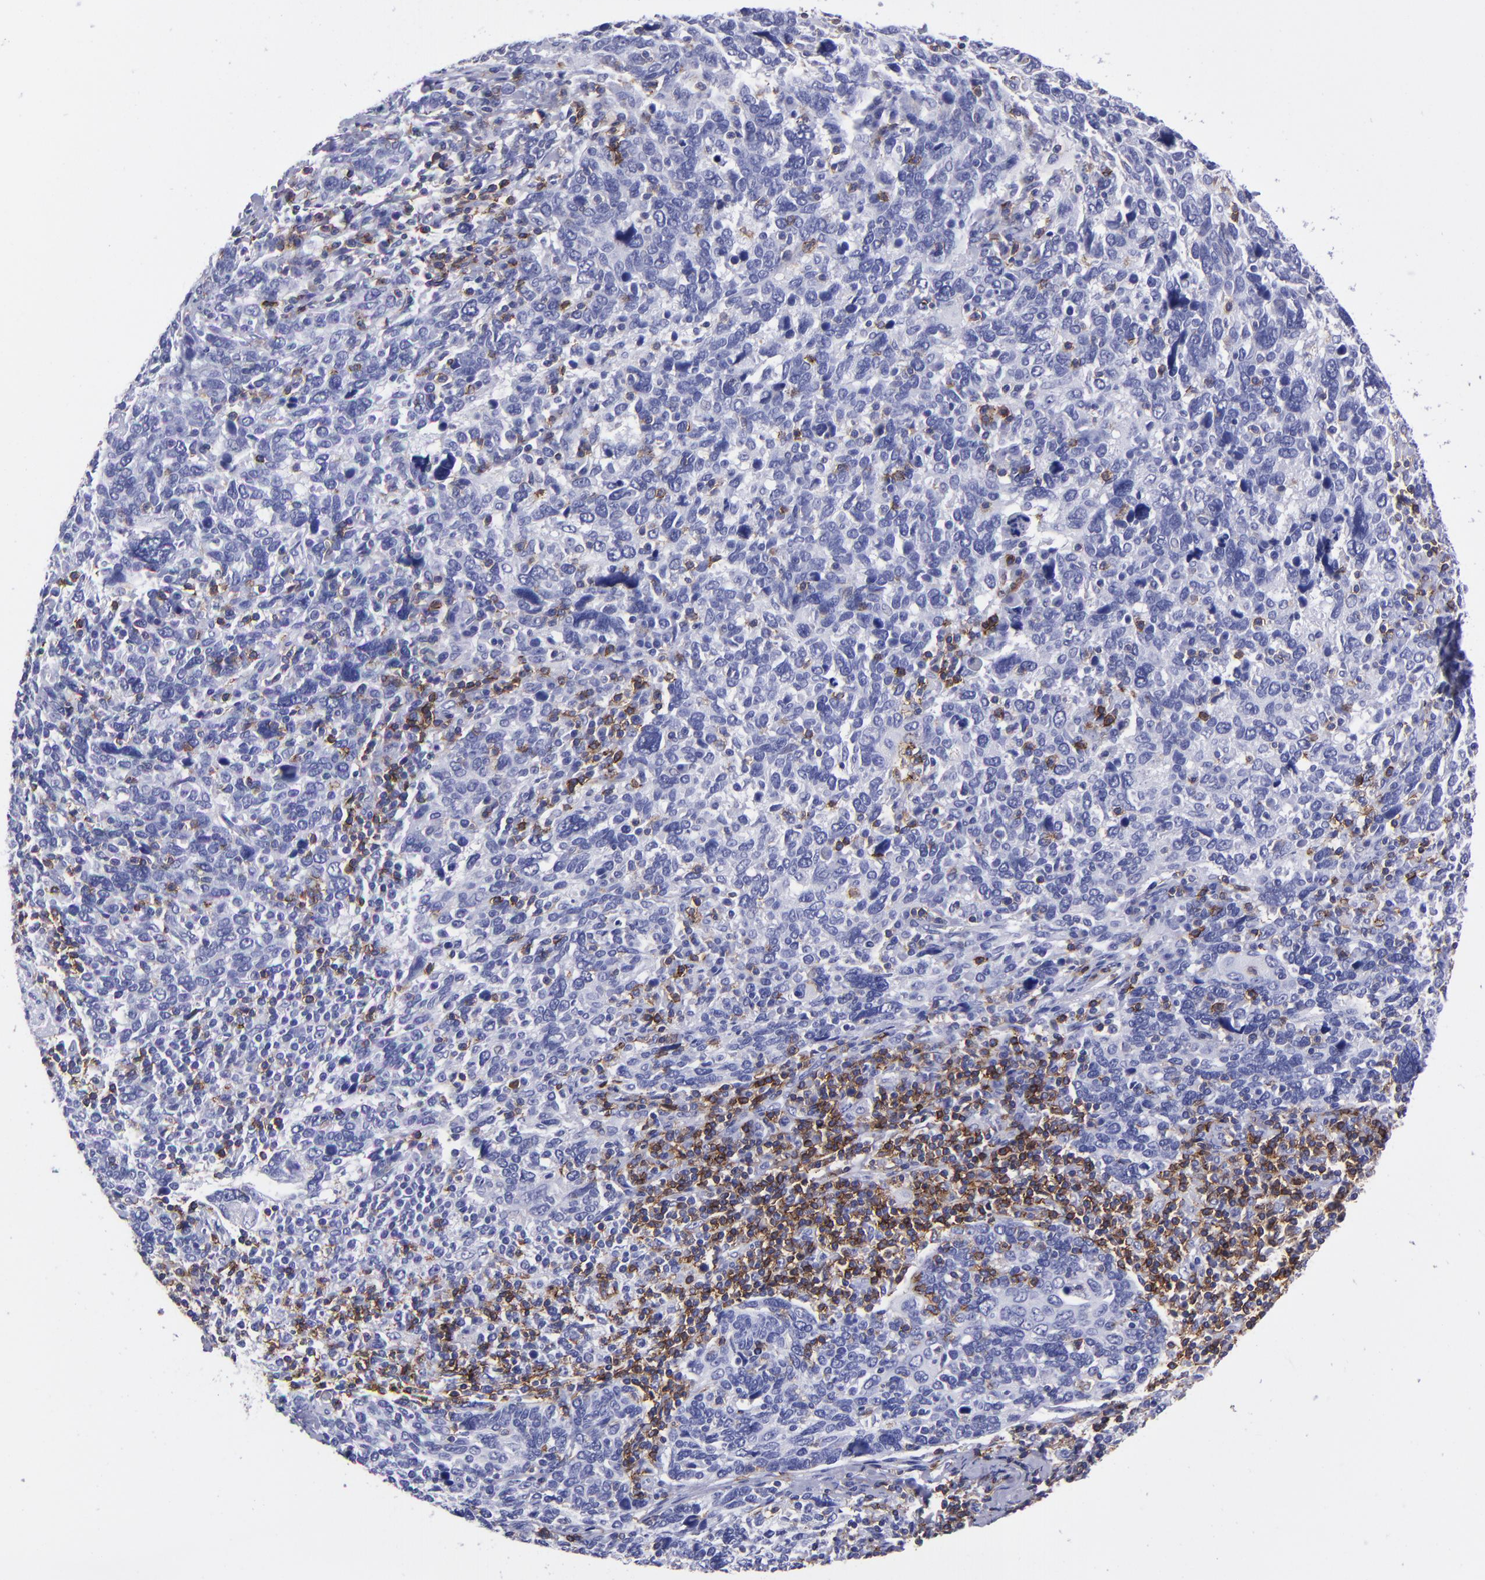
{"staining": {"intensity": "negative", "quantity": "none", "location": "none"}, "tissue": "cervical cancer", "cell_type": "Tumor cells", "image_type": "cancer", "snomed": [{"axis": "morphology", "description": "Squamous cell carcinoma, NOS"}, {"axis": "topography", "description": "Cervix"}], "caption": "Immunohistochemical staining of human cervical cancer shows no significant expression in tumor cells.", "gene": "CD6", "patient": {"sex": "female", "age": 41}}